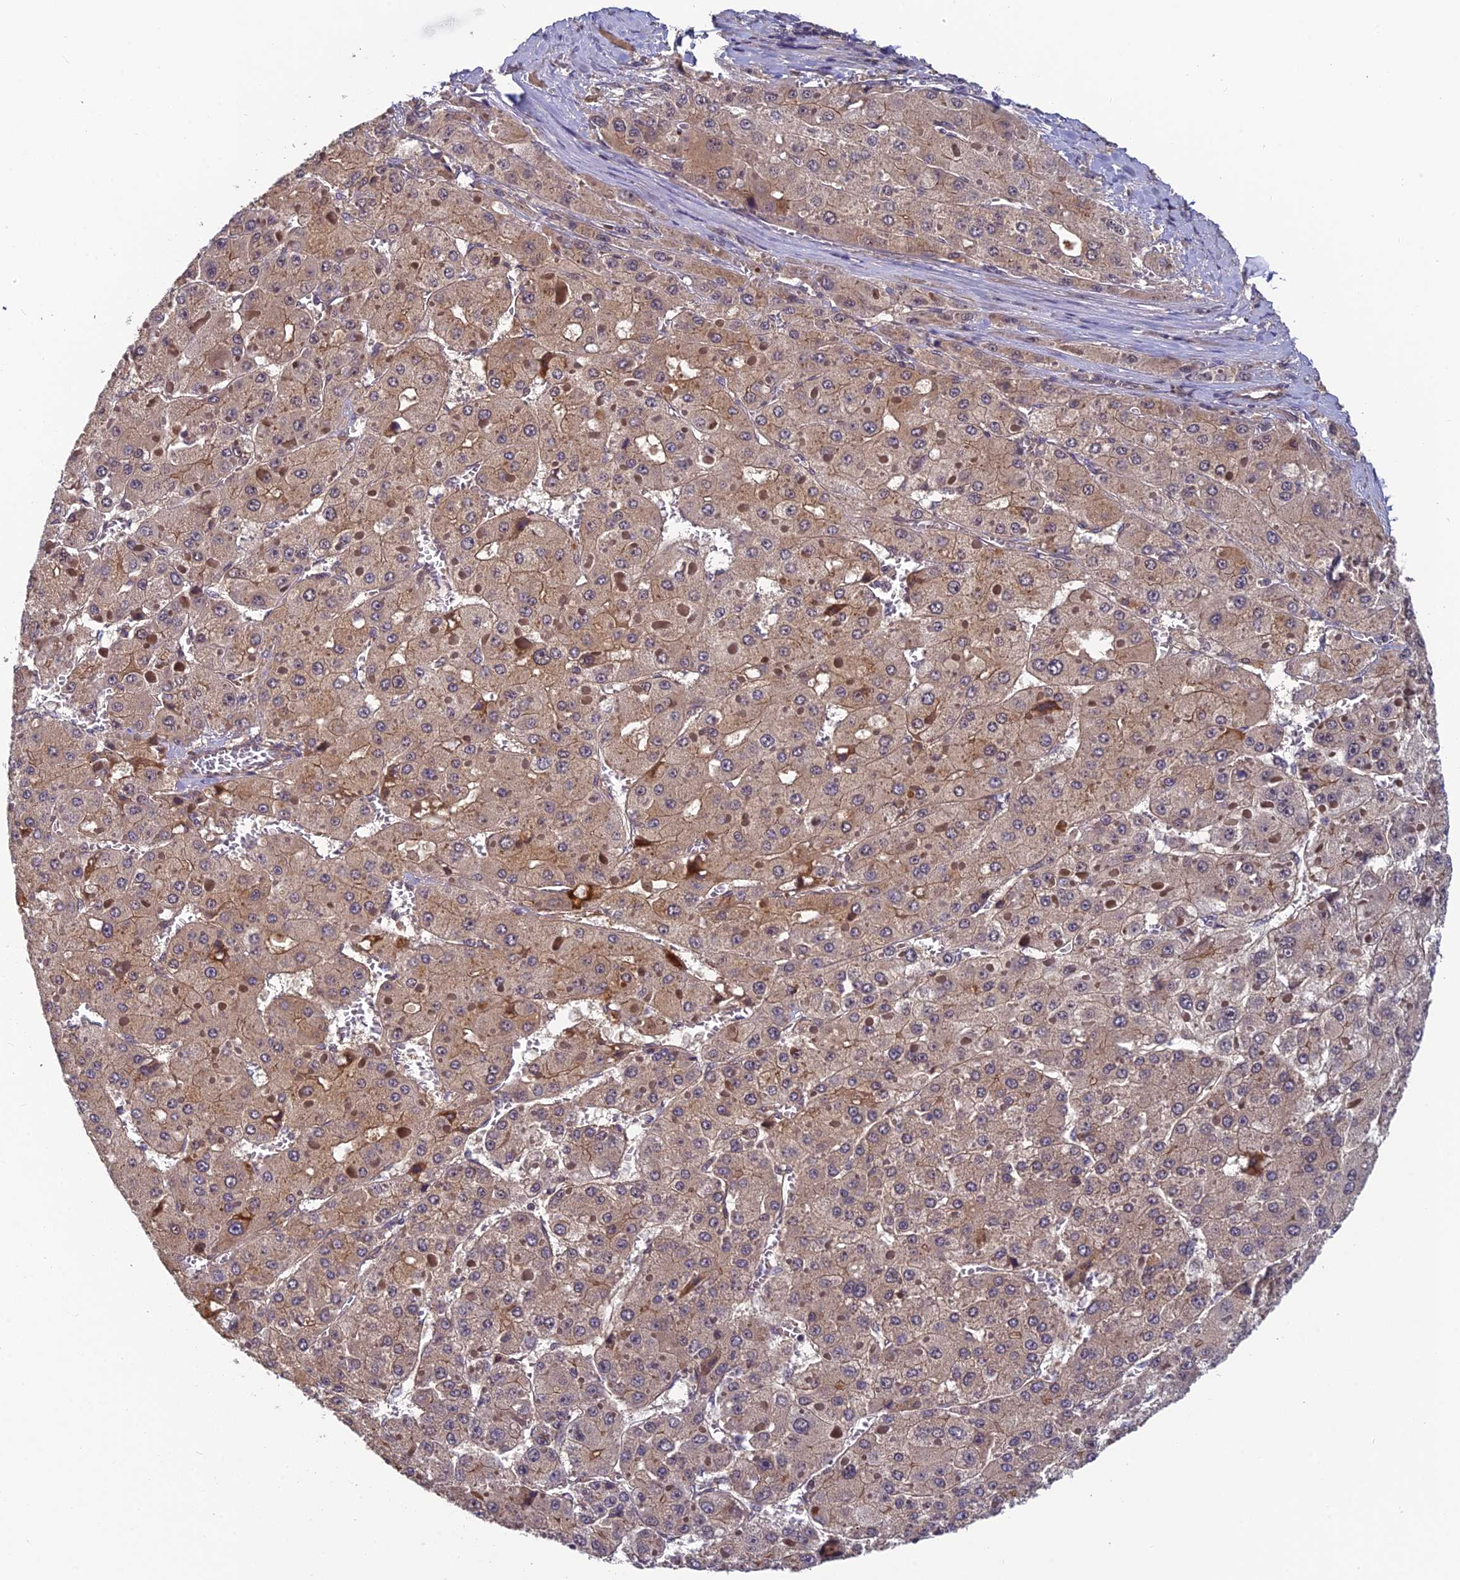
{"staining": {"intensity": "moderate", "quantity": "25%-75%", "location": "cytoplasmic/membranous"}, "tissue": "liver cancer", "cell_type": "Tumor cells", "image_type": "cancer", "snomed": [{"axis": "morphology", "description": "Carcinoma, Hepatocellular, NOS"}, {"axis": "topography", "description": "Liver"}], "caption": "Tumor cells exhibit medium levels of moderate cytoplasmic/membranous staining in approximately 25%-75% of cells in liver hepatocellular carcinoma.", "gene": "PIKFYVE", "patient": {"sex": "female", "age": 73}}